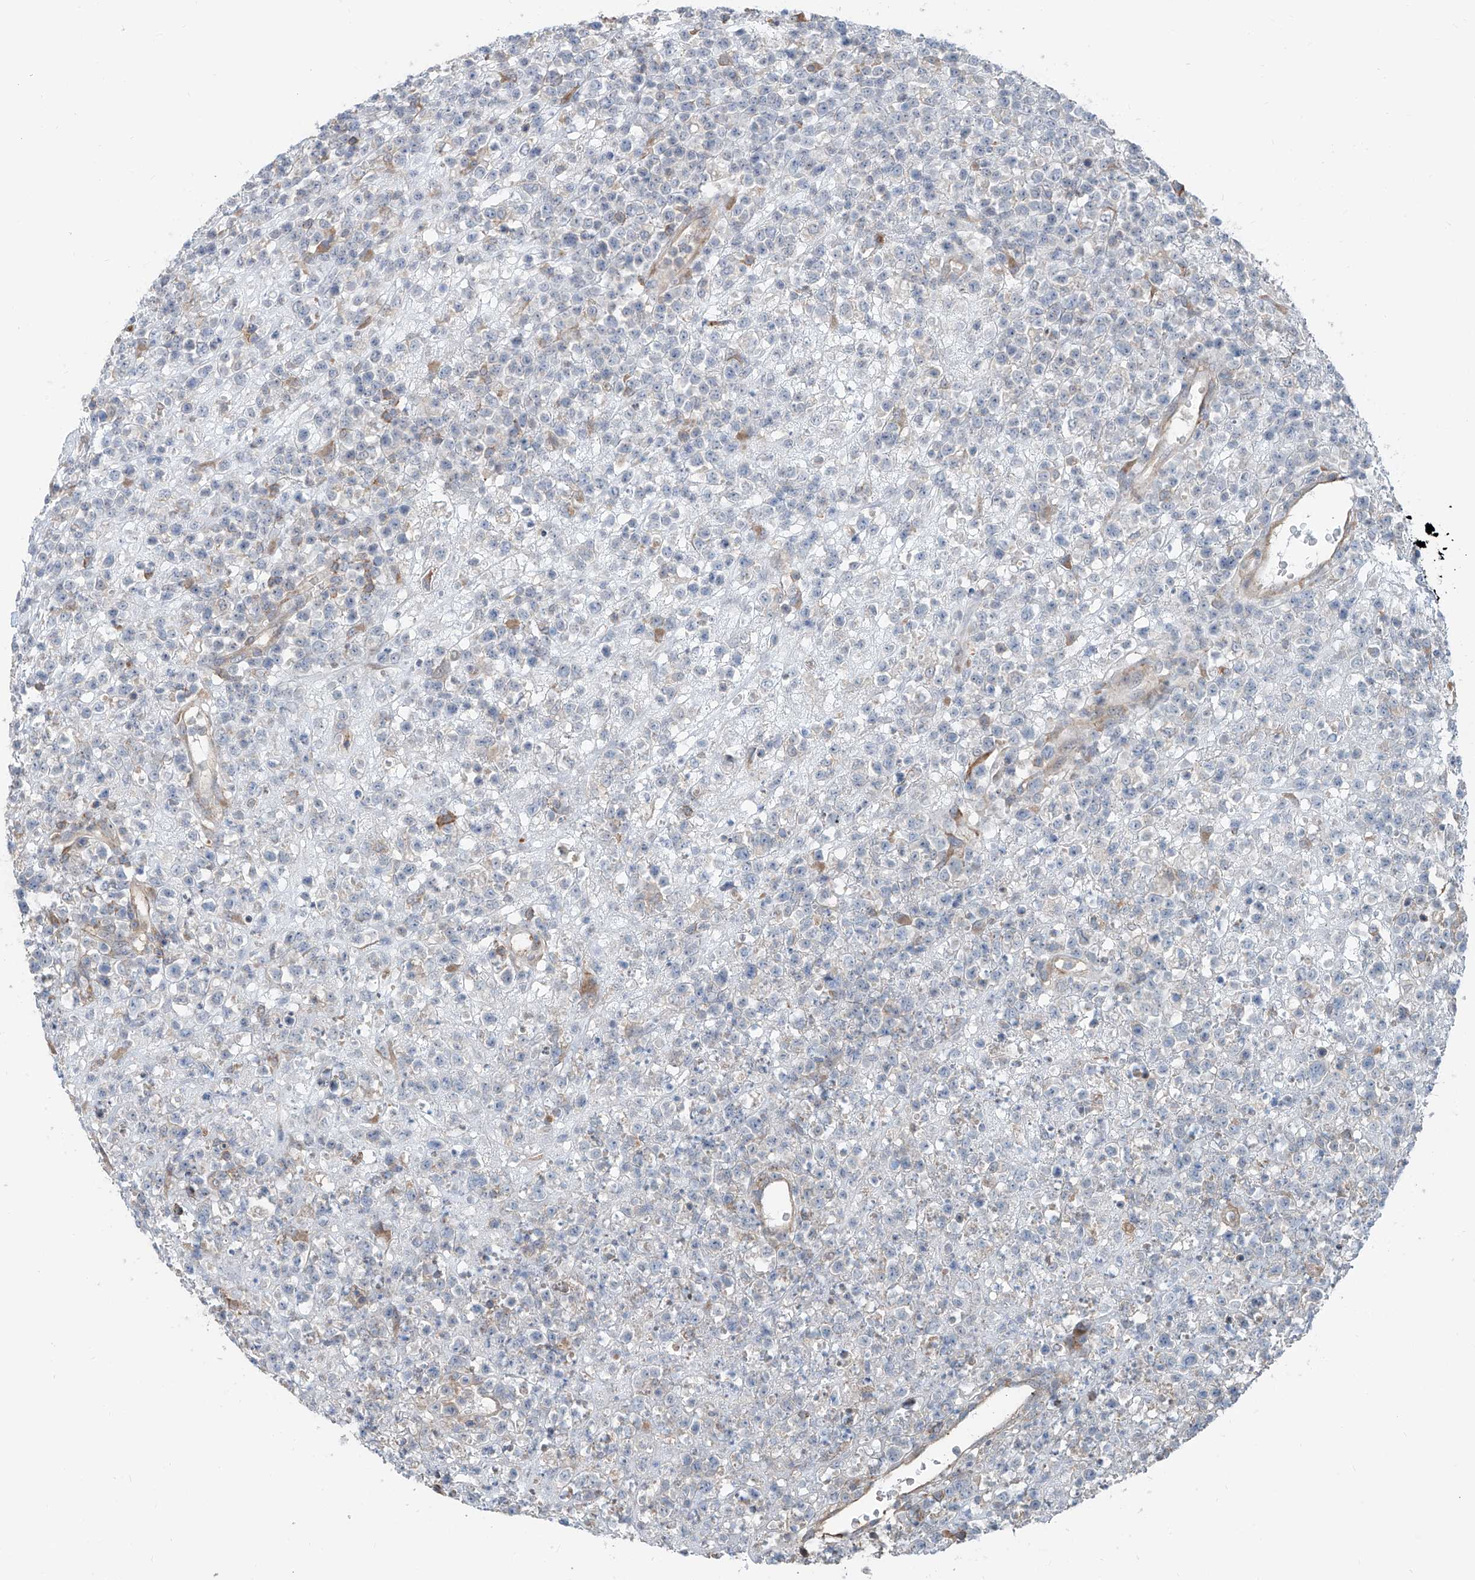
{"staining": {"intensity": "negative", "quantity": "none", "location": "none"}, "tissue": "lymphoma", "cell_type": "Tumor cells", "image_type": "cancer", "snomed": [{"axis": "morphology", "description": "Malignant lymphoma, non-Hodgkin's type, High grade"}, {"axis": "topography", "description": "Colon"}], "caption": "The histopathology image shows no significant positivity in tumor cells of malignant lymphoma, non-Hodgkin's type (high-grade).", "gene": "KCNK10", "patient": {"sex": "female", "age": 53}}